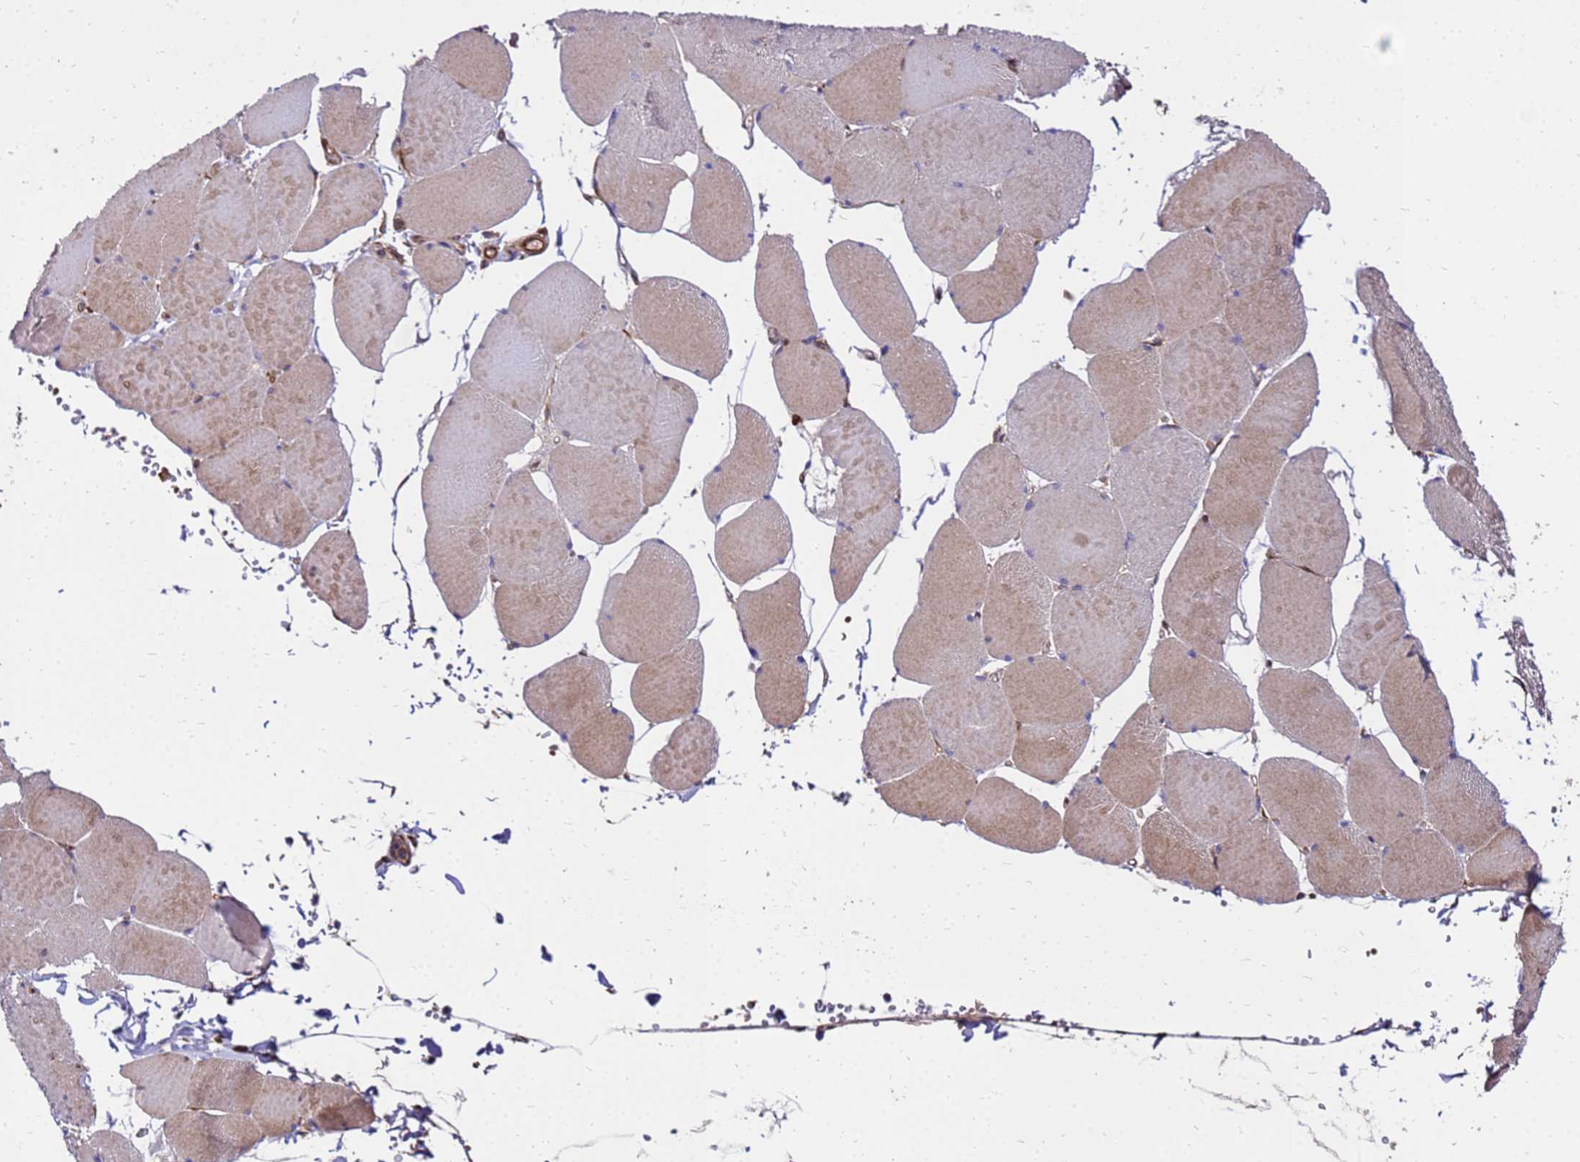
{"staining": {"intensity": "moderate", "quantity": "25%-75%", "location": "cytoplasmic/membranous"}, "tissue": "skeletal muscle", "cell_type": "Myocytes", "image_type": "normal", "snomed": [{"axis": "morphology", "description": "Normal tissue, NOS"}, {"axis": "topography", "description": "Skeletal muscle"}, {"axis": "topography", "description": "Head-Neck"}], "caption": "A medium amount of moderate cytoplasmic/membranous expression is seen in about 25%-75% of myocytes in normal skeletal muscle.", "gene": "WWC2", "patient": {"sex": "male", "age": 66}}